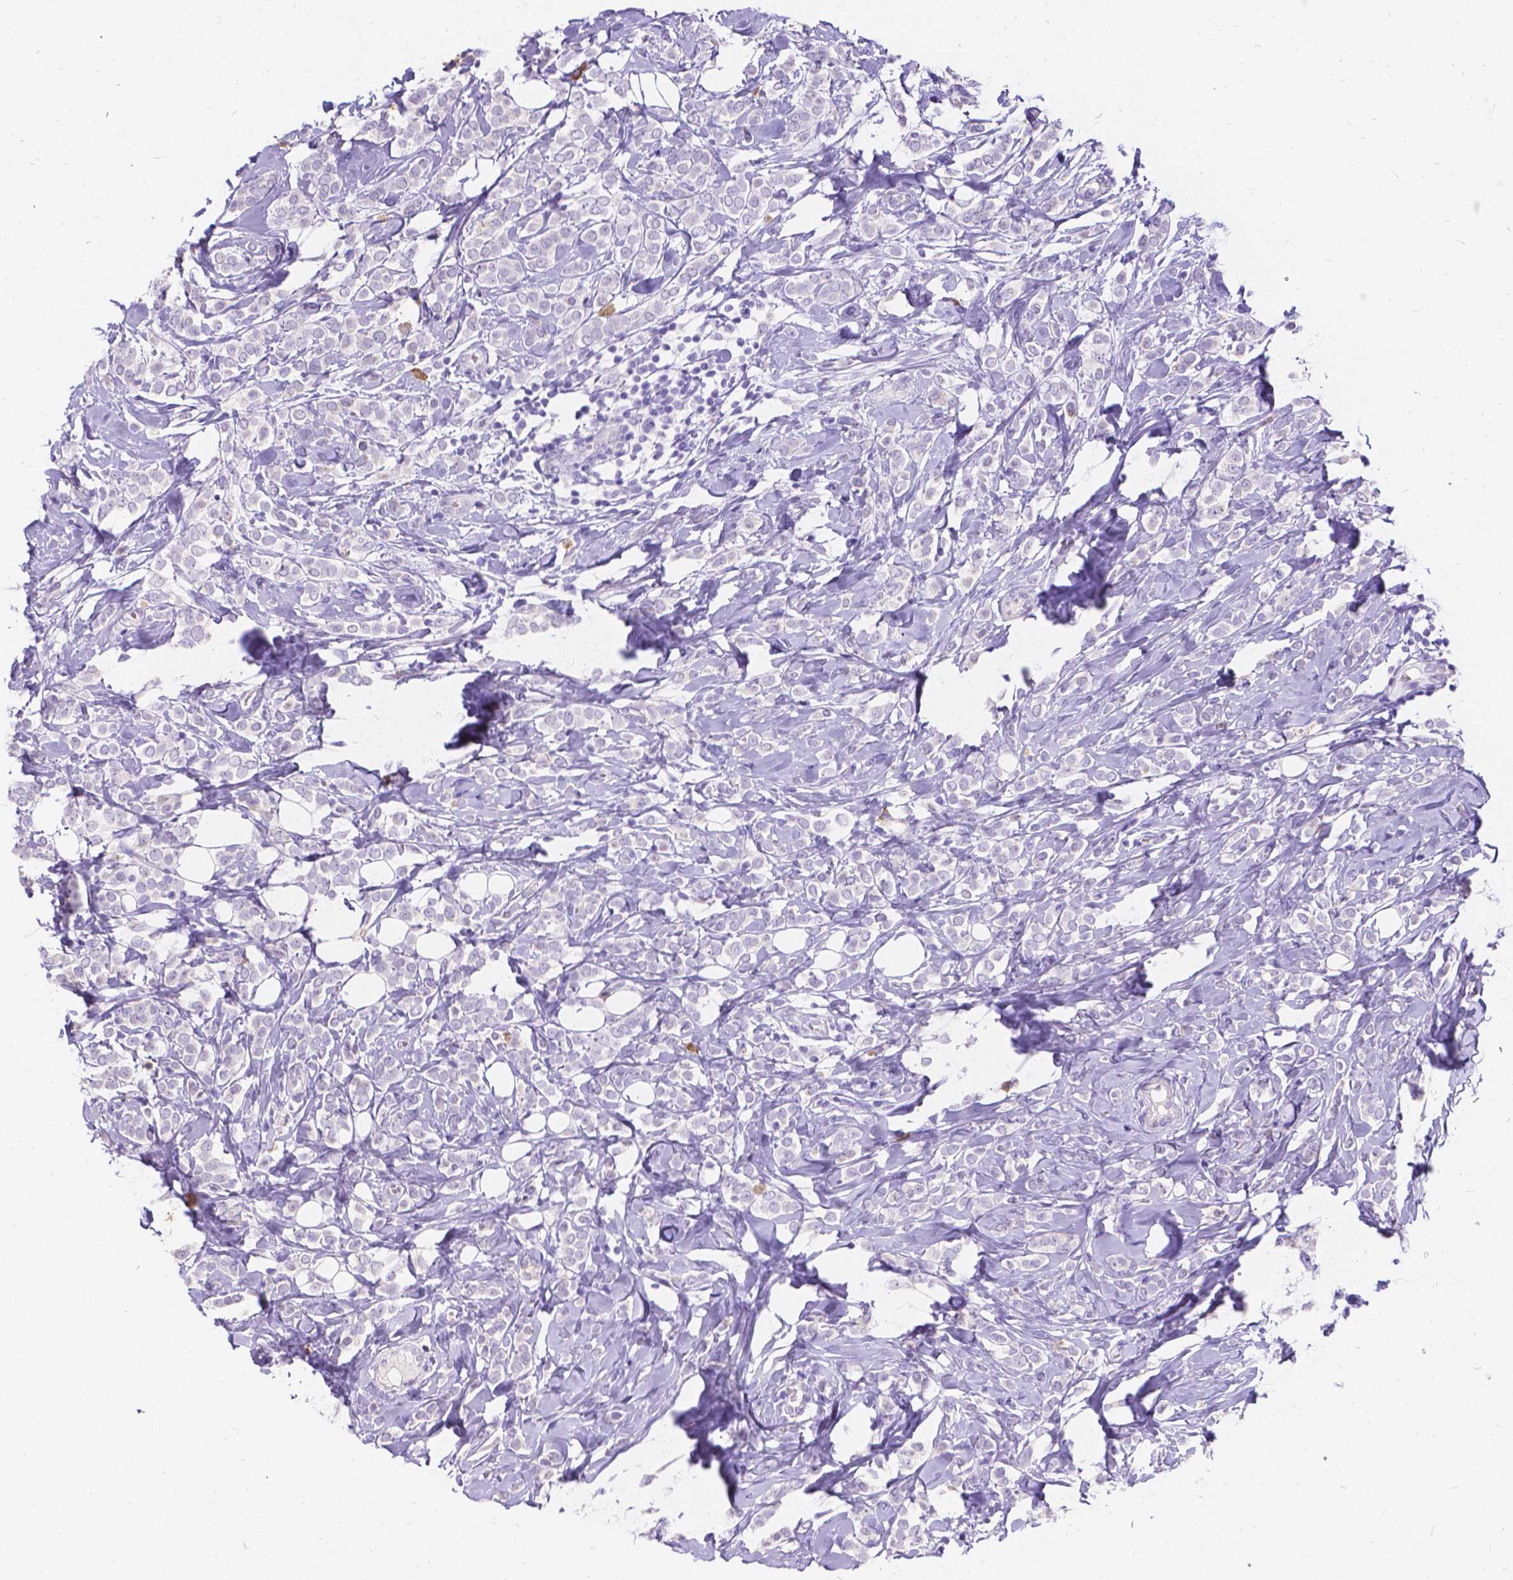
{"staining": {"intensity": "negative", "quantity": "none", "location": "none"}, "tissue": "breast cancer", "cell_type": "Tumor cells", "image_type": "cancer", "snomed": [{"axis": "morphology", "description": "Lobular carcinoma"}, {"axis": "topography", "description": "Breast"}], "caption": "Breast cancer (lobular carcinoma) was stained to show a protein in brown. There is no significant staining in tumor cells.", "gene": "GNRHR", "patient": {"sex": "female", "age": 49}}